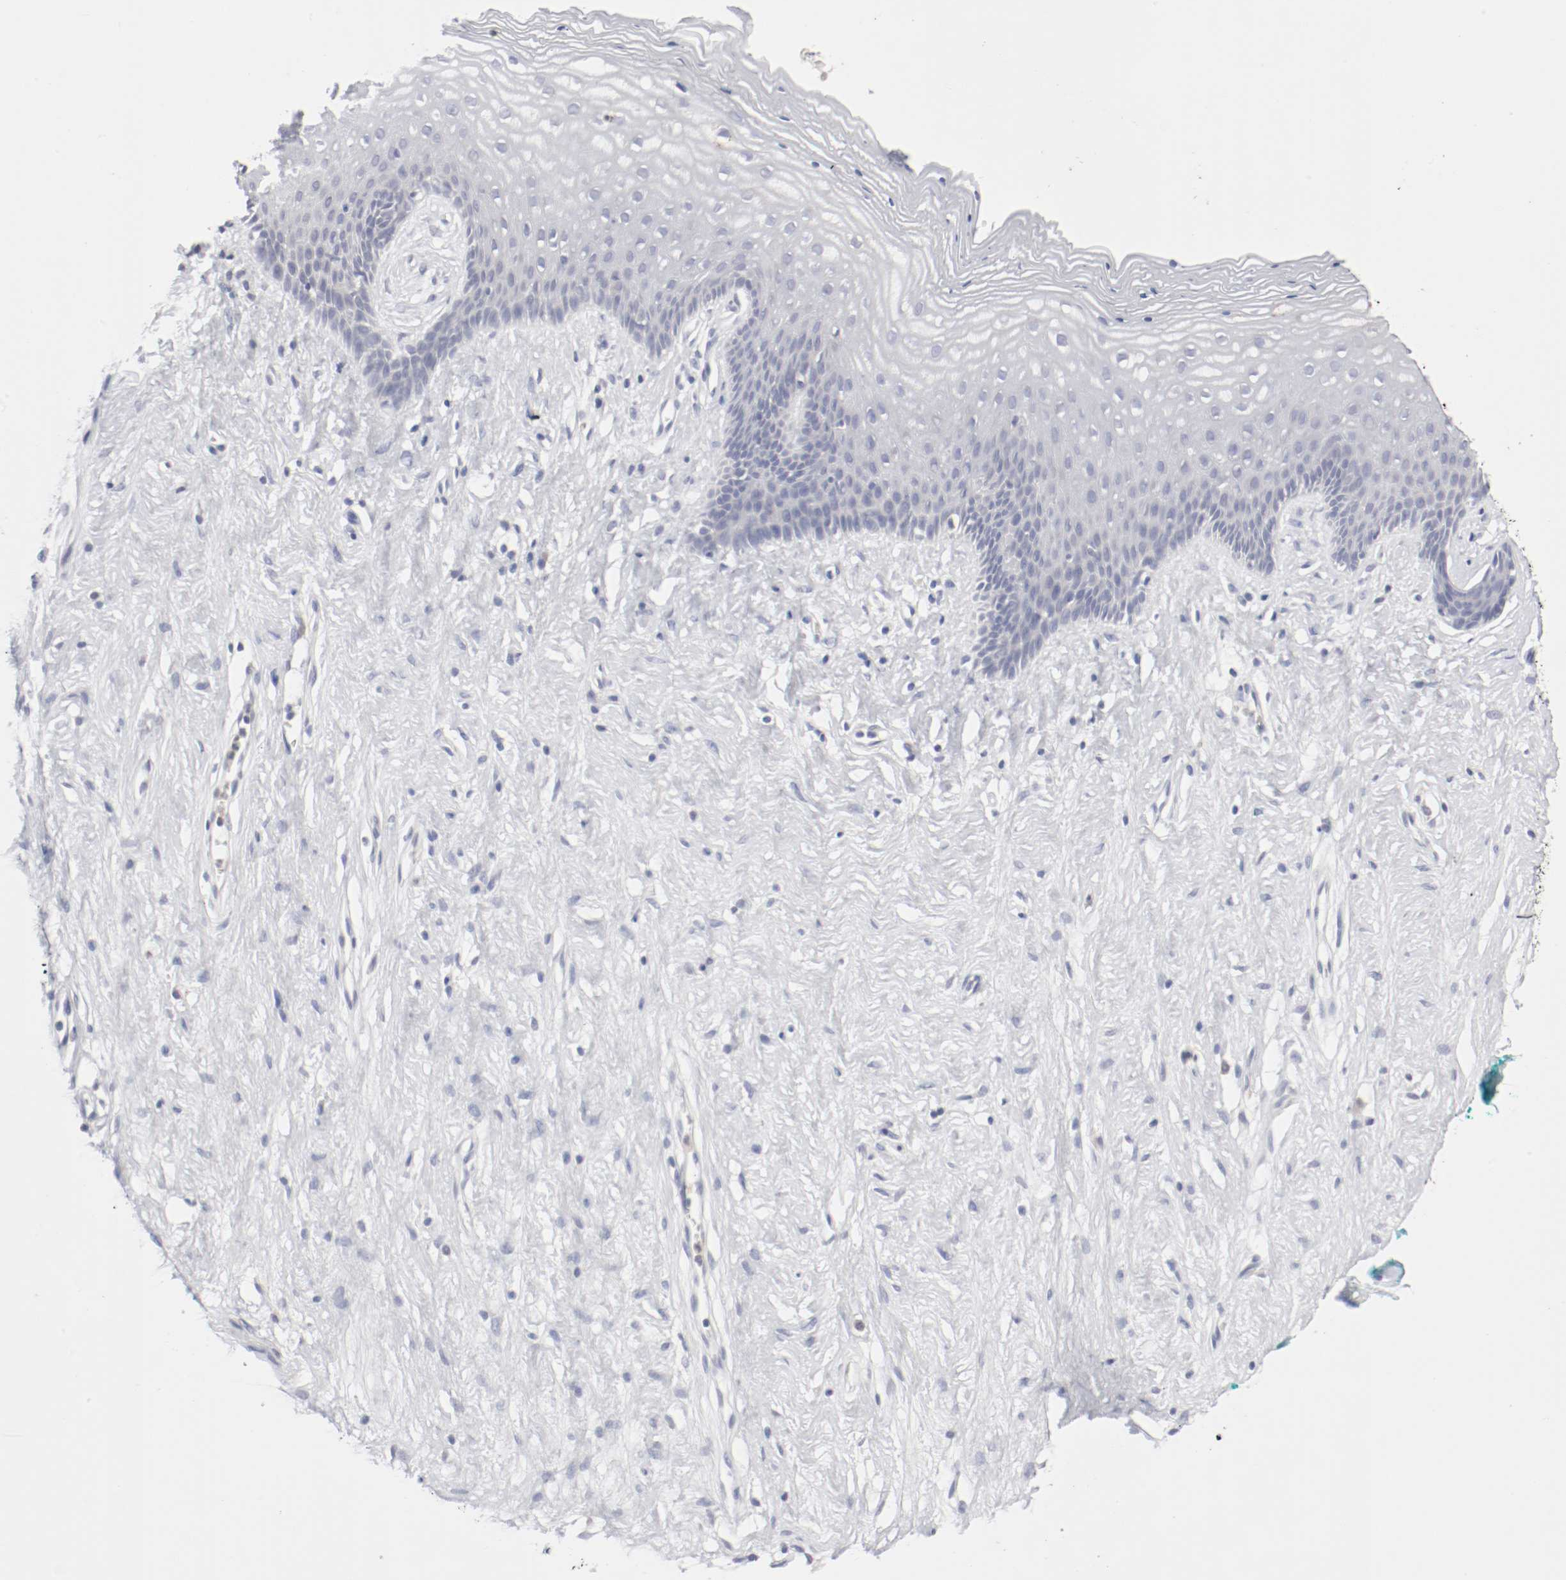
{"staining": {"intensity": "negative", "quantity": "none", "location": "none"}, "tissue": "vagina", "cell_type": "Squamous epithelial cells", "image_type": "normal", "snomed": [{"axis": "morphology", "description": "Normal tissue, NOS"}, {"axis": "topography", "description": "Vagina"}], "caption": "Squamous epithelial cells show no significant protein positivity in benign vagina. Brightfield microscopy of IHC stained with DAB (3,3'-diaminobenzidine) (brown) and hematoxylin (blue), captured at high magnification.", "gene": "ITGAX", "patient": {"sex": "female", "age": 44}}